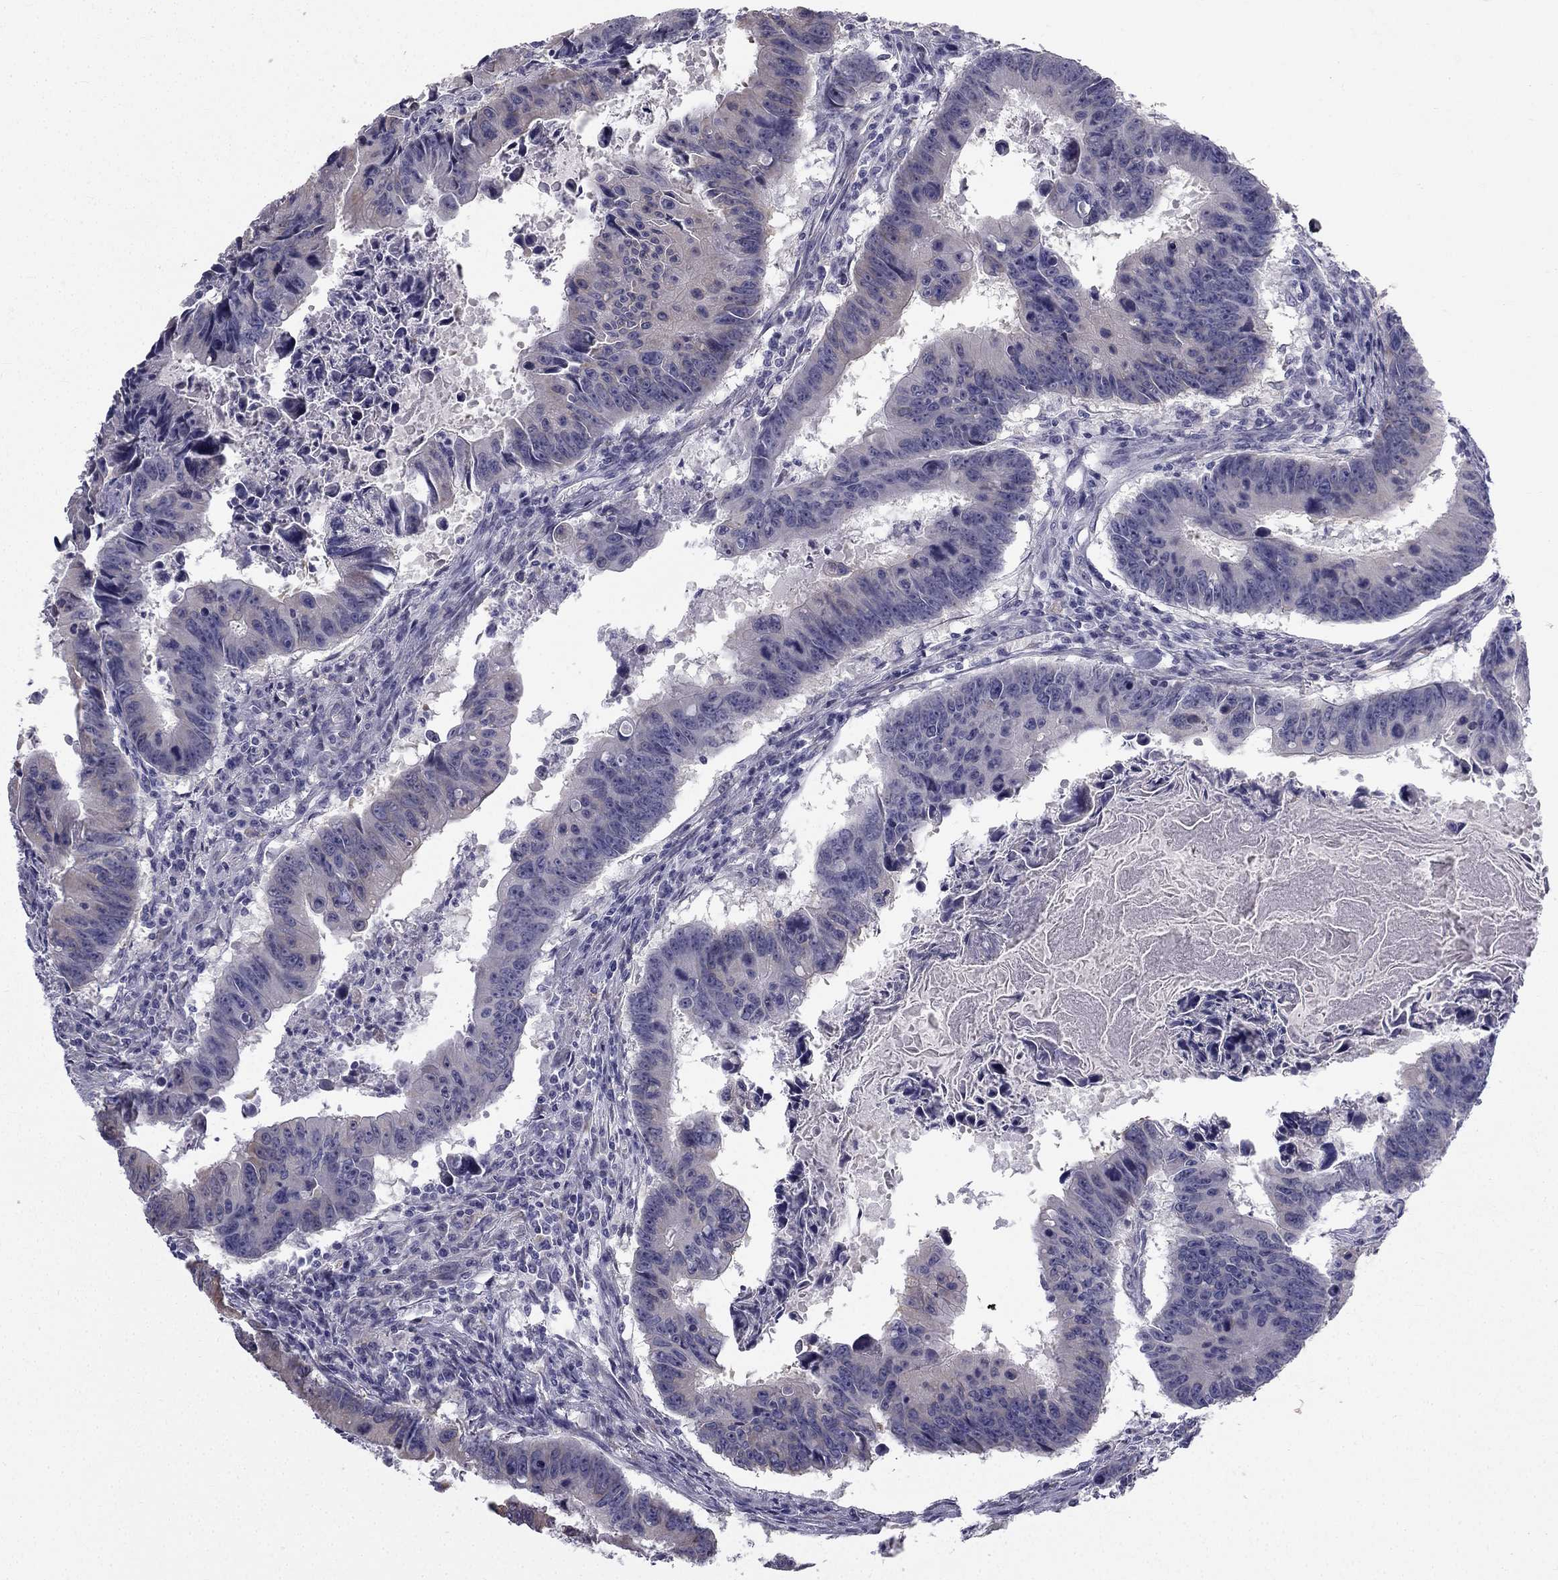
{"staining": {"intensity": "weak", "quantity": "<25%", "location": "cytoplasmic/membranous"}, "tissue": "colorectal cancer", "cell_type": "Tumor cells", "image_type": "cancer", "snomed": [{"axis": "morphology", "description": "Adenocarcinoma, NOS"}, {"axis": "topography", "description": "Colon"}], "caption": "Colorectal cancer was stained to show a protein in brown. There is no significant positivity in tumor cells. (Brightfield microscopy of DAB immunohistochemistry at high magnification).", "gene": "CCDC40", "patient": {"sex": "female", "age": 87}}